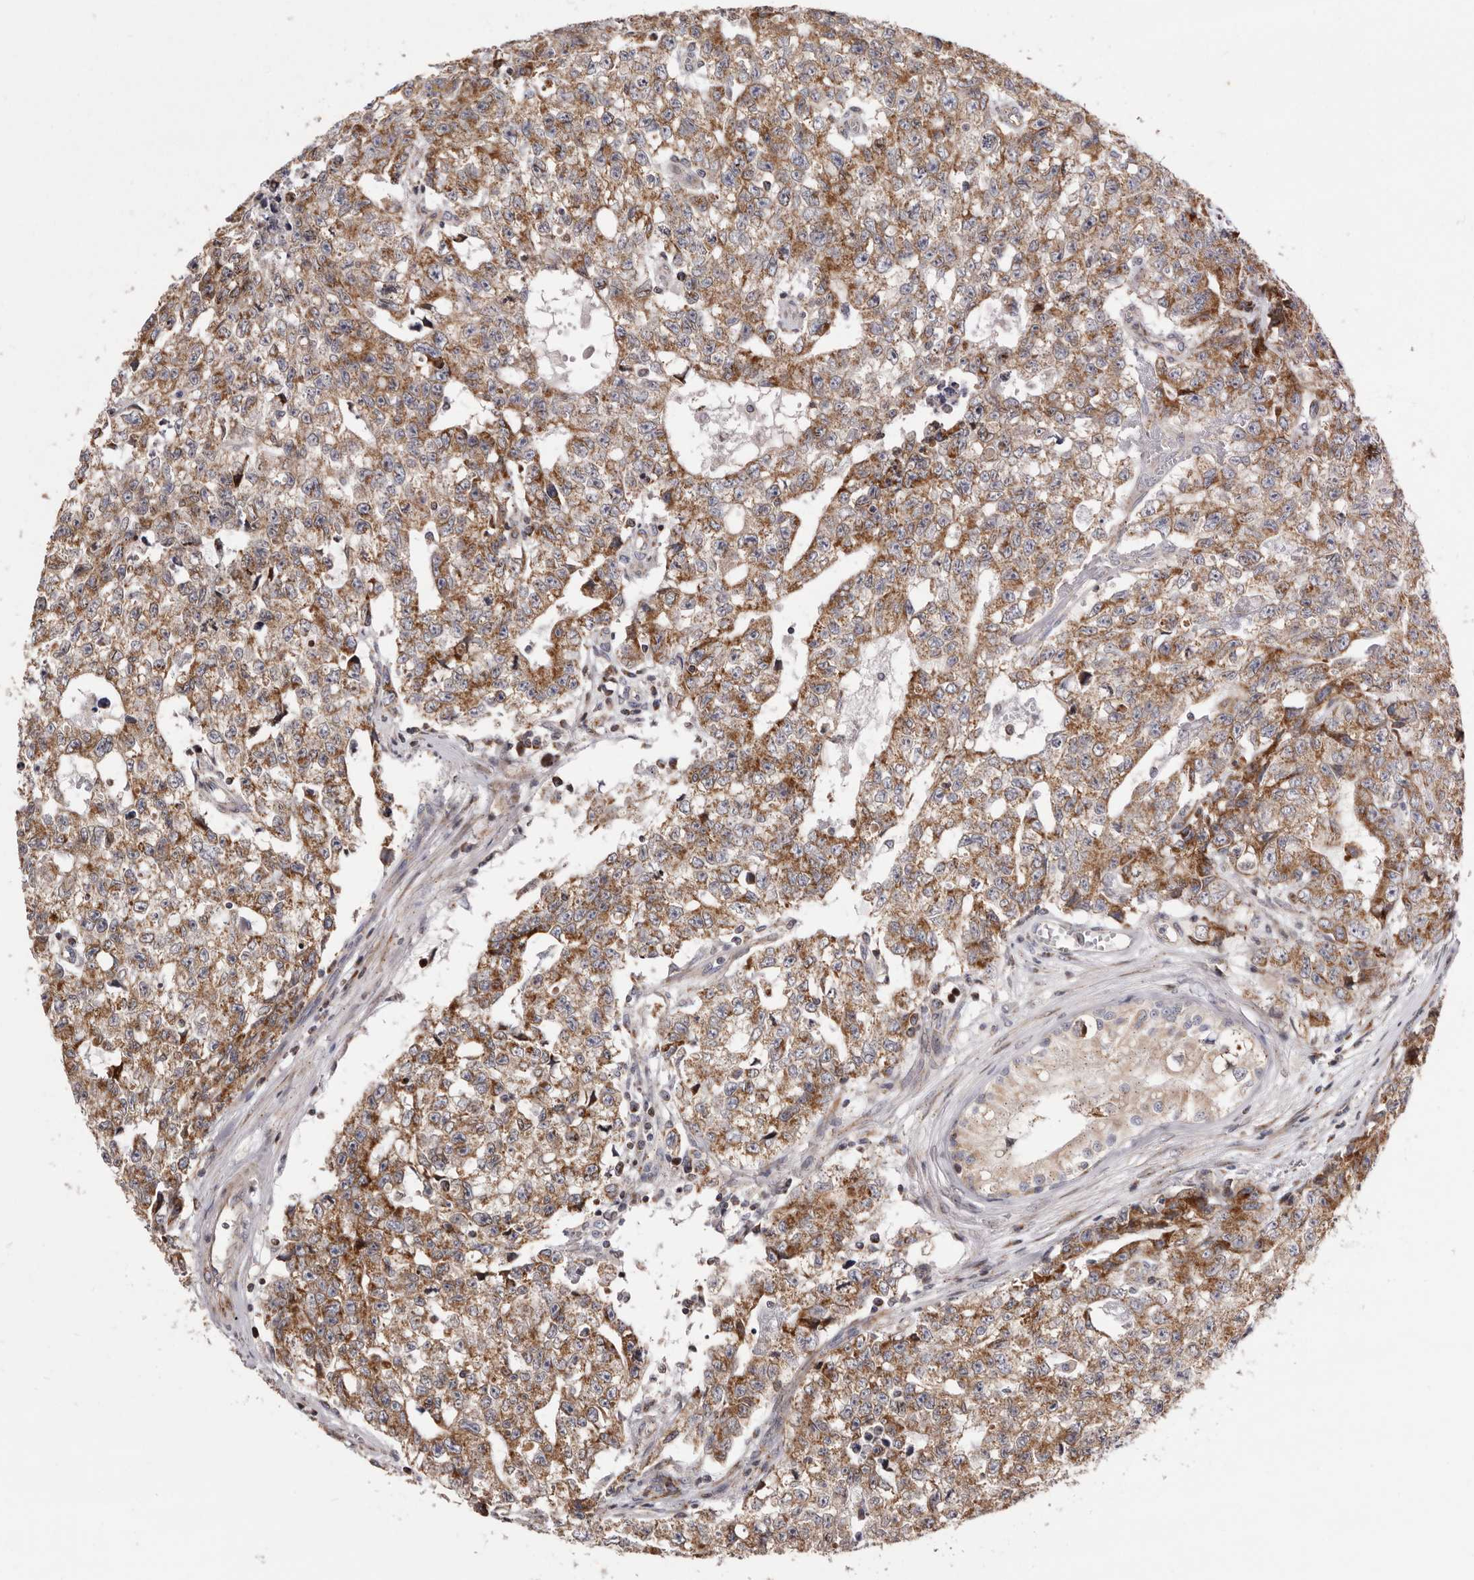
{"staining": {"intensity": "moderate", "quantity": ">75%", "location": "cytoplasmic/membranous"}, "tissue": "testis cancer", "cell_type": "Tumor cells", "image_type": "cancer", "snomed": [{"axis": "morphology", "description": "Carcinoma, Embryonal, NOS"}, {"axis": "topography", "description": "Testis"}], "caption": "Immunohistochemistry (IHC) image of neoplastic tissue: testis embryonal carcinoma stained using immunohistochemistry (IHC) reveals medium levels of moderate protein expression localized specifically in the cytoplasmic/membranous of tumor cells, appearing as a cytoplasmic/membranous brown color.", "gene": "TIMM17B", "patient": {"sex": "male", "age": 28}}